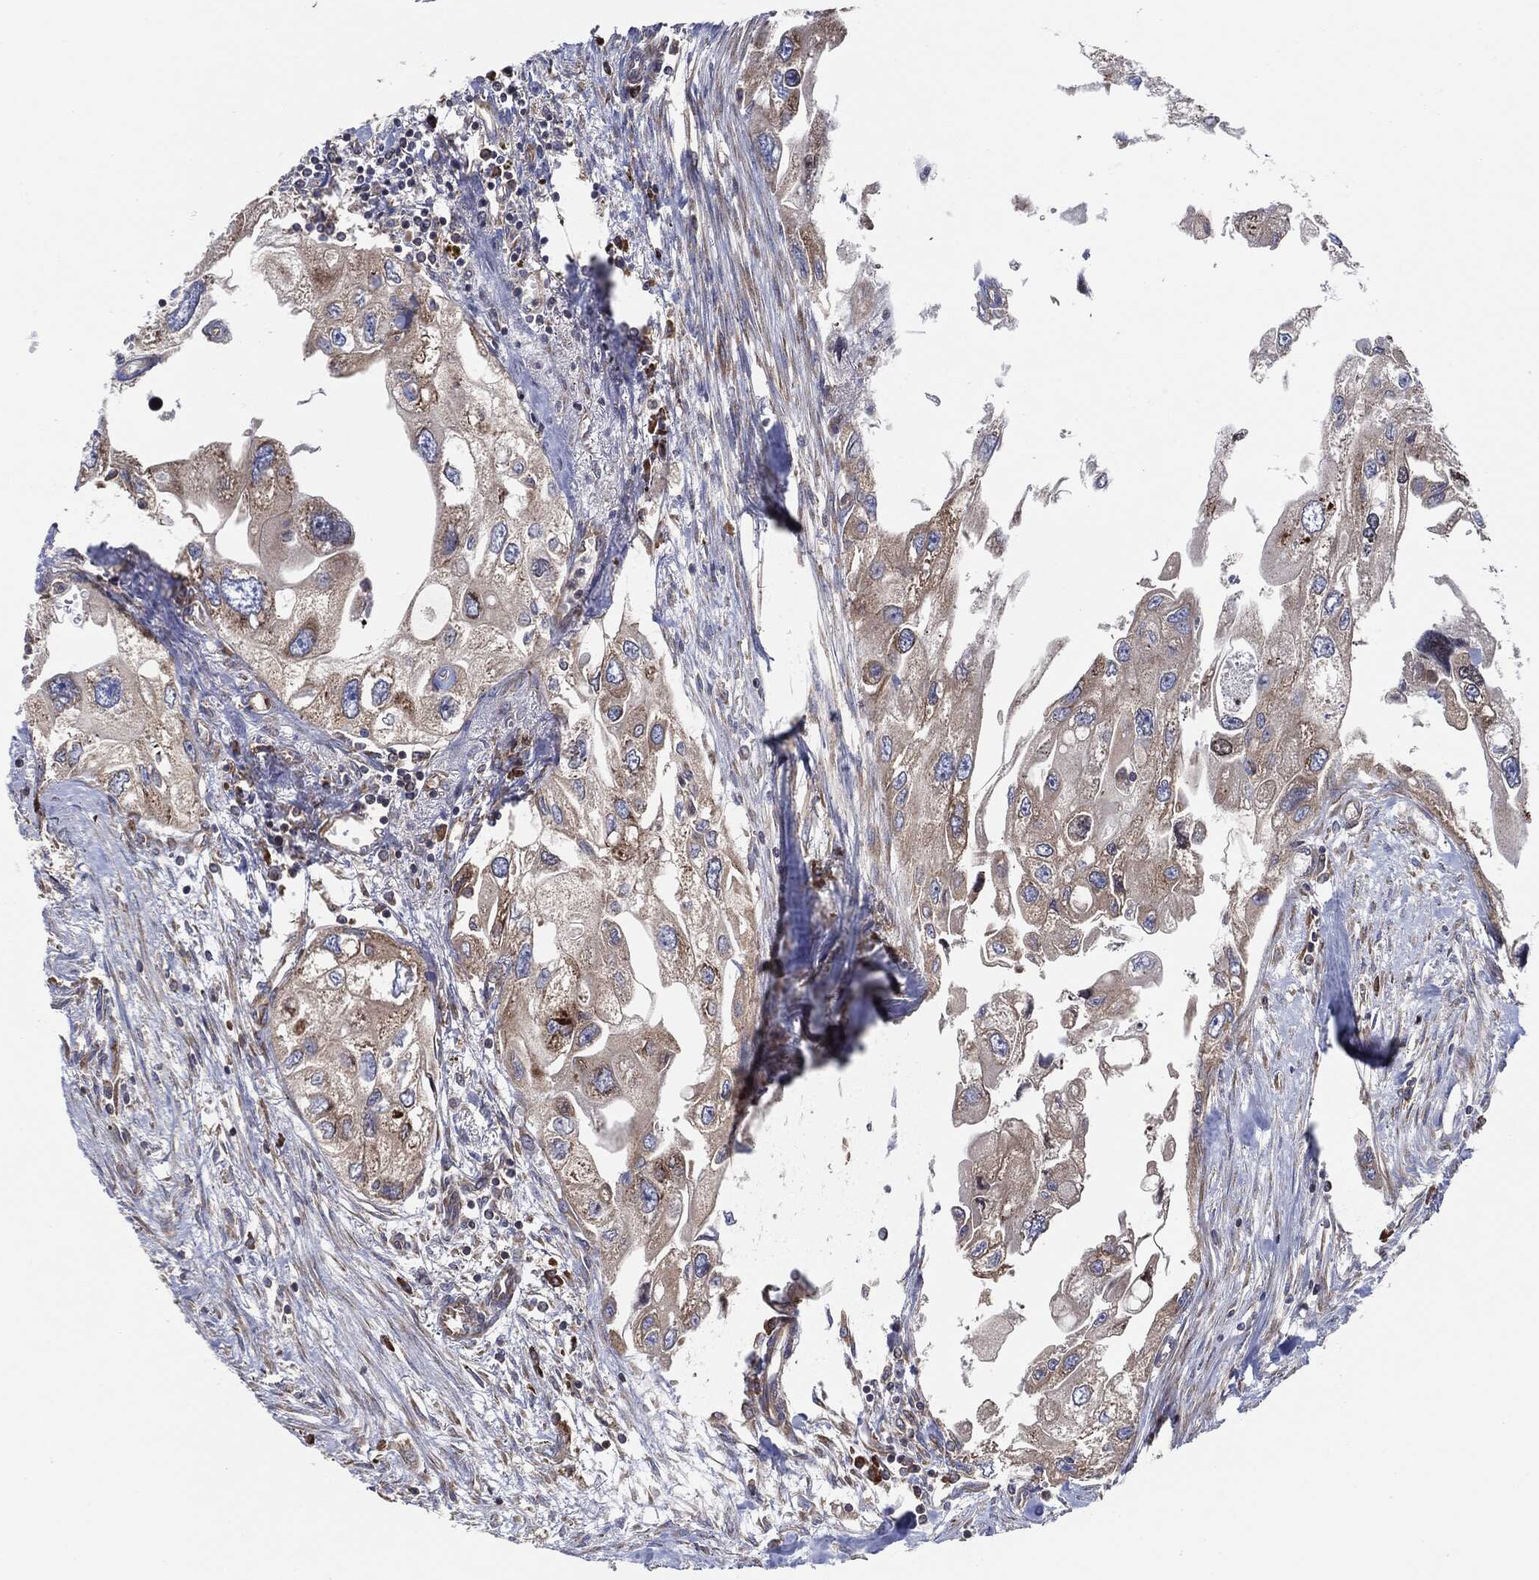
{"staining": {"intensity": "weak", "quantity": "<25%", "location": "cytoplasmic/membranous"}, "tissue": "urothelial cancer", "cell_type": "Tumor cells", "image_type": "cancer", "snomed": [{"axis": "morphology", "description": "Urothelial carcinoma, High grade"}, {"axis": "topography", "description": "Urinary bladder"}], "caption": "This is an IHC histopathology image of urothelial cancer. There is no staining in tumor cells.", "gene": "EIF2S2", "patient": {"sex": "male", "age": 59}}